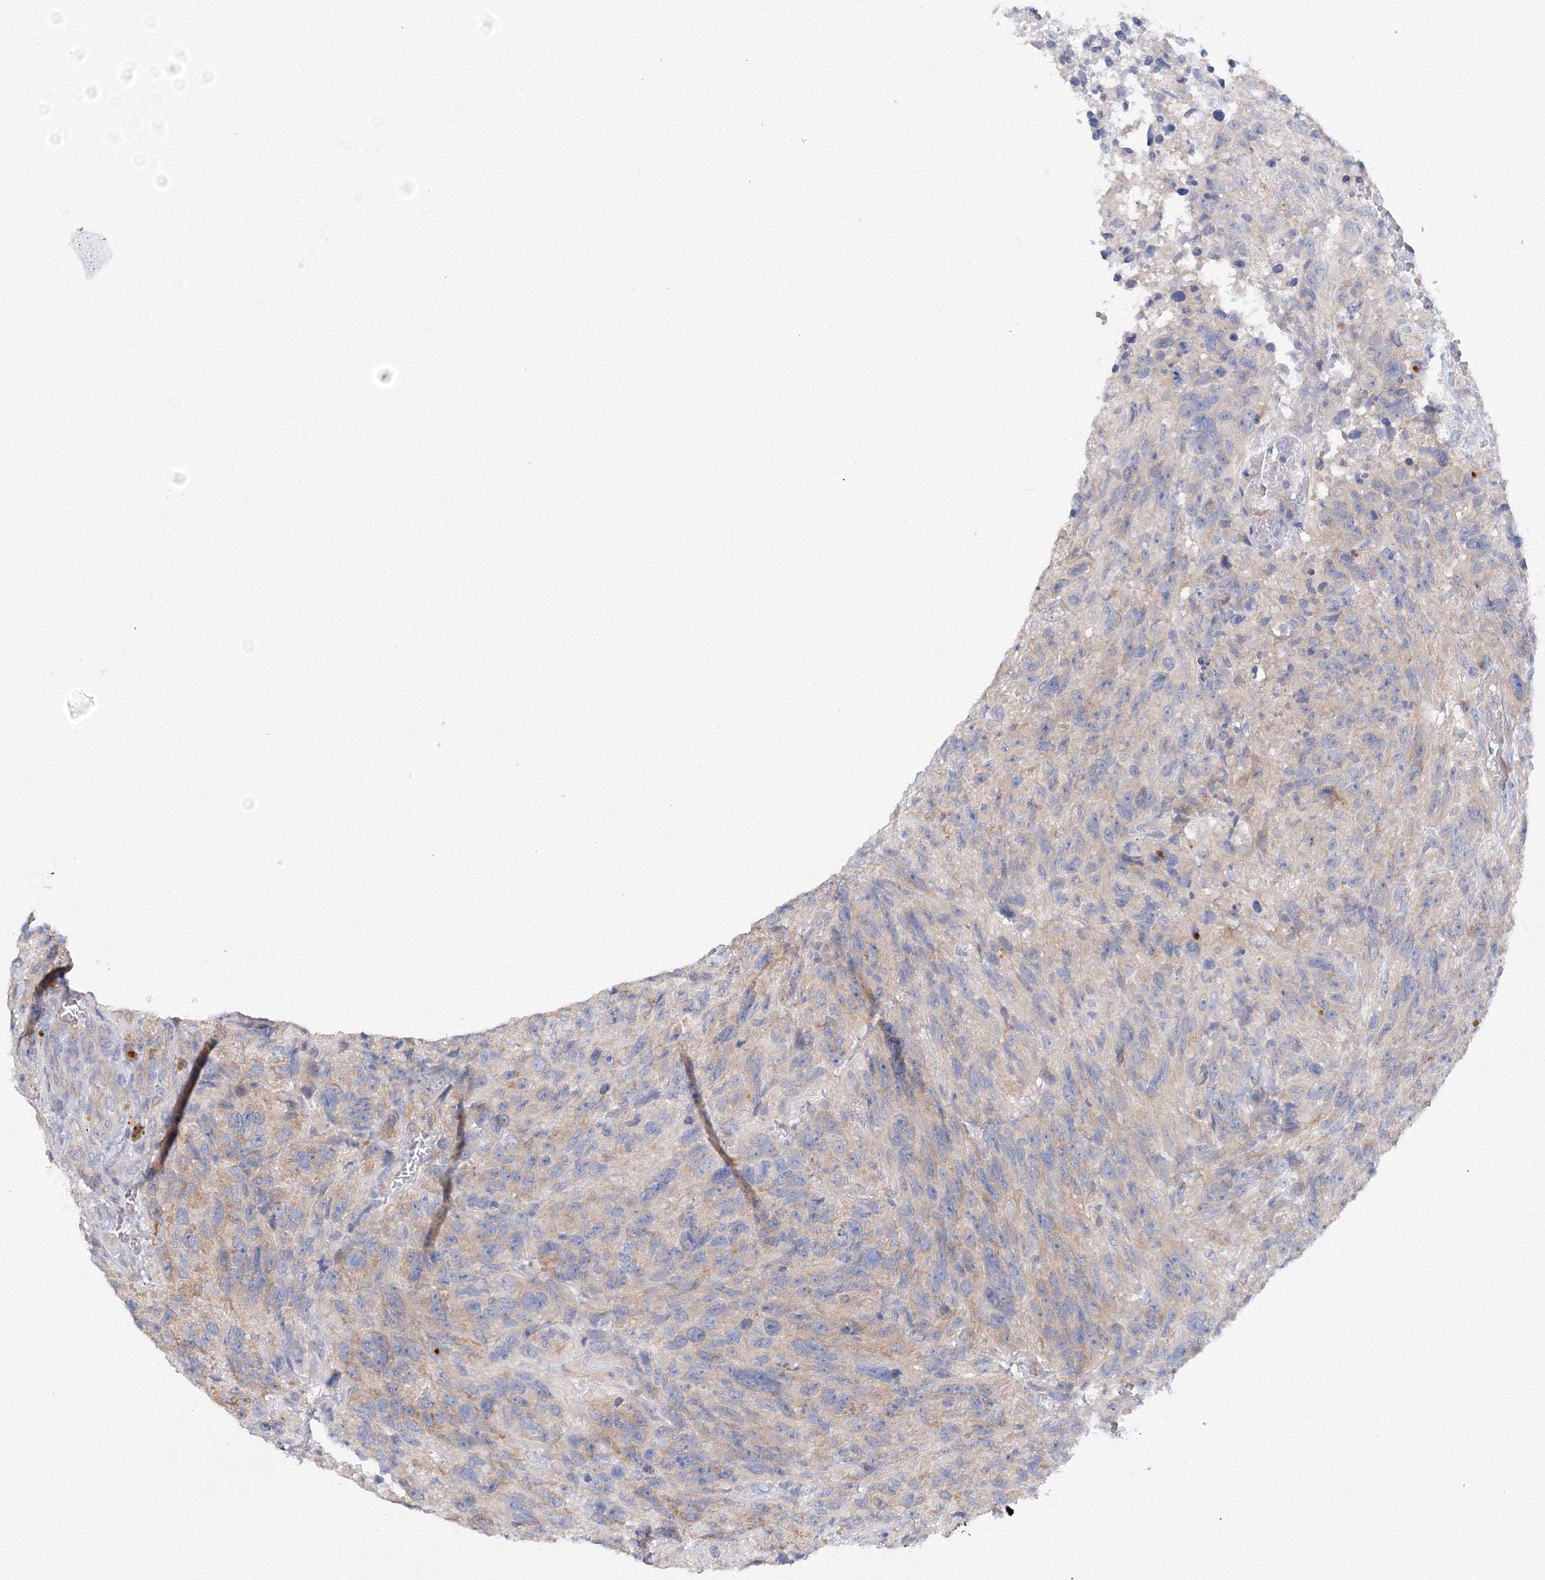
{"staining": {"intensity": "weak", "quantity": "25%-75%", "location": "cytoplasmic/membranous"}, "tissue": "glioma", "cell_type": "Tumor cells", "image_type": "cancer", "snomed": [{"axis": "morphology", "description": "Glioma, malignant, High grade"}, {"axis": "topography", "description": "Brain"}], "caption": "Glioma stained with a protein marker exhibits weak staining in tumor cells.", "gene": "DIS3L2", "patient": {"sex": "male", "age": 69}}